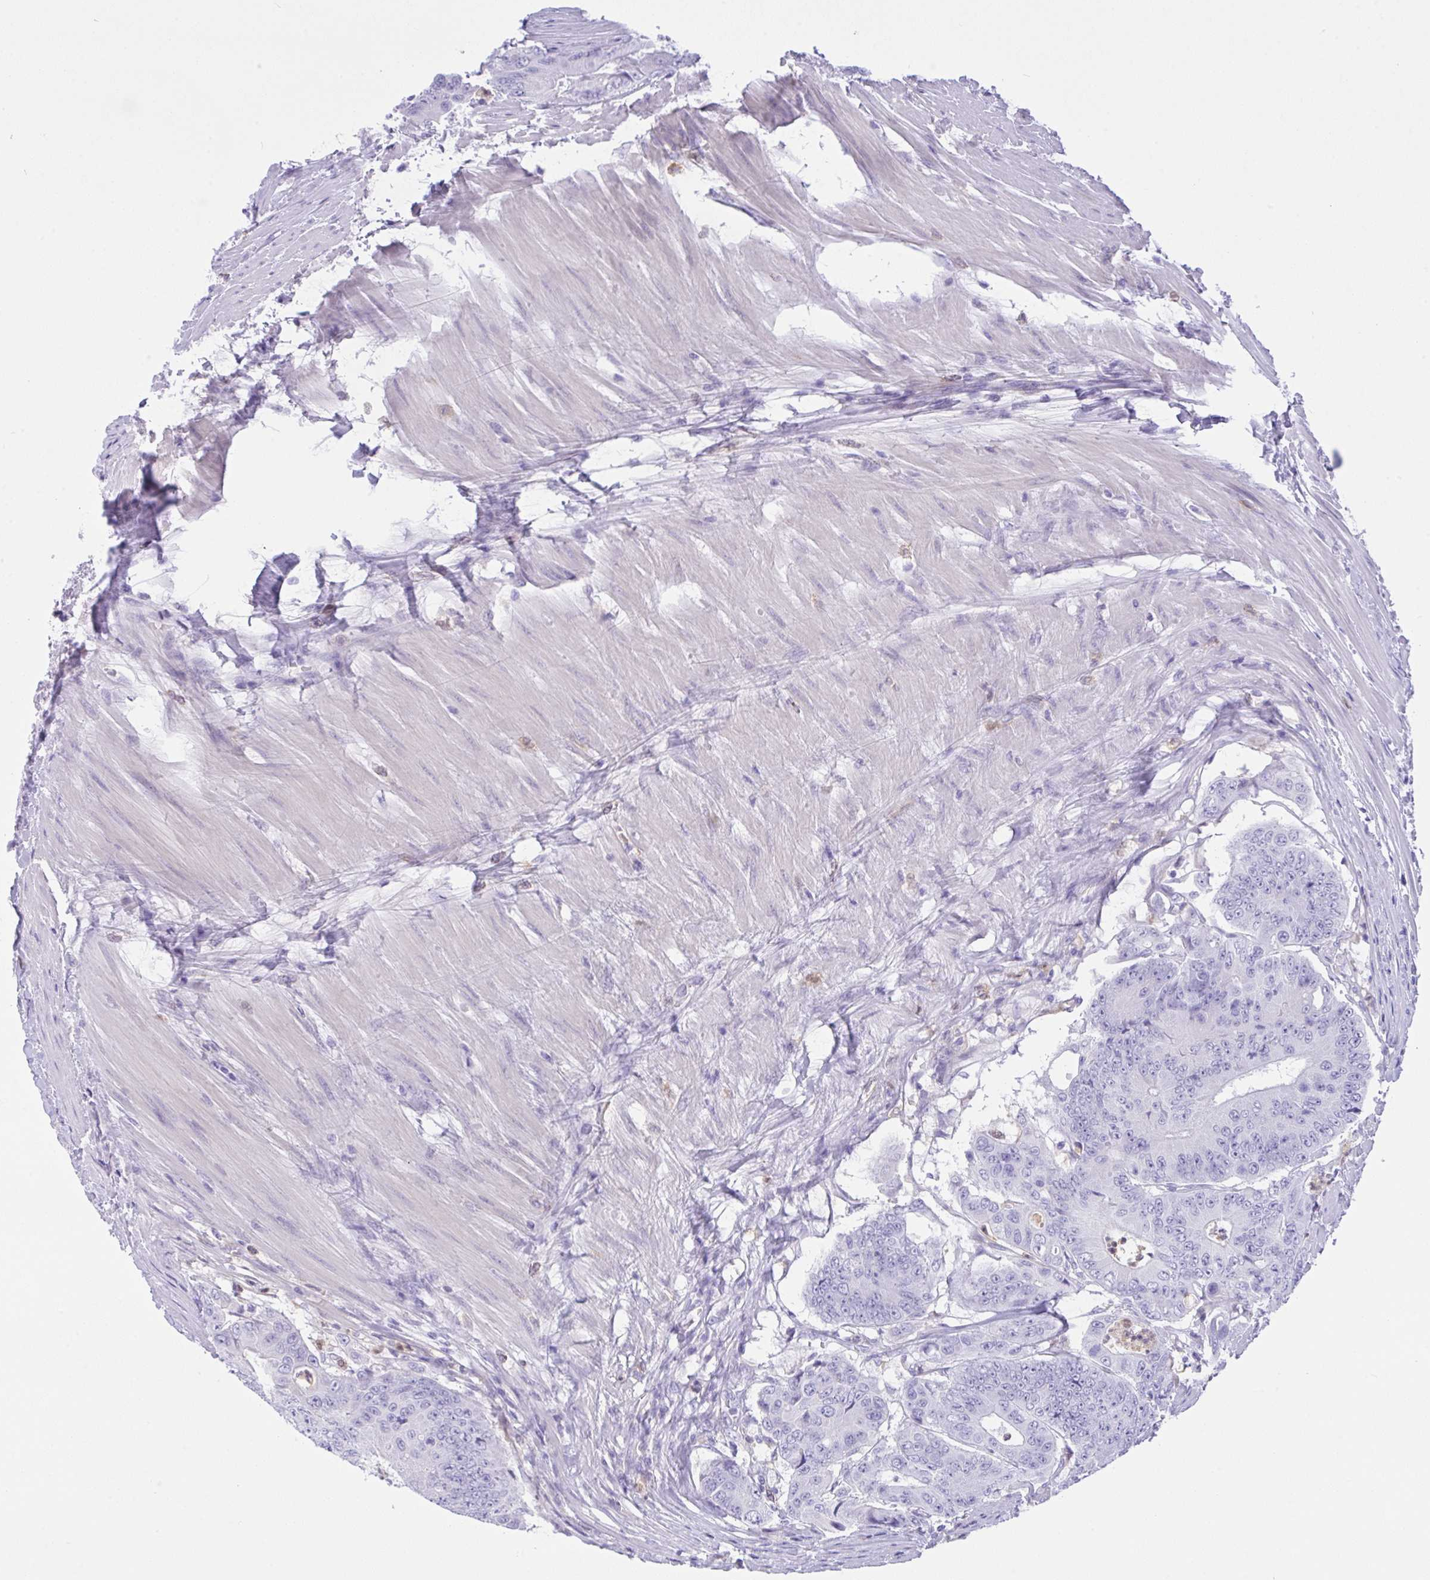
{"staining": {"intensity": "negative", "quantity": "none", "location": "none"}, "tissue": "colorectal cancer", "cell_type": "Tumor cells", "image_type": "cancer", "snomed": [{"axis": "morphology", "description": "Adenocarcinoma, NOS"}, {"axis": "topography", "description": "Colon"}], "caption": "IHC of human colorectal cancer displays no expression in tumor cells. Nuclei are stained in blue.", "gene": "NCF1", "patient": {"sex": "female", "age": 48}}